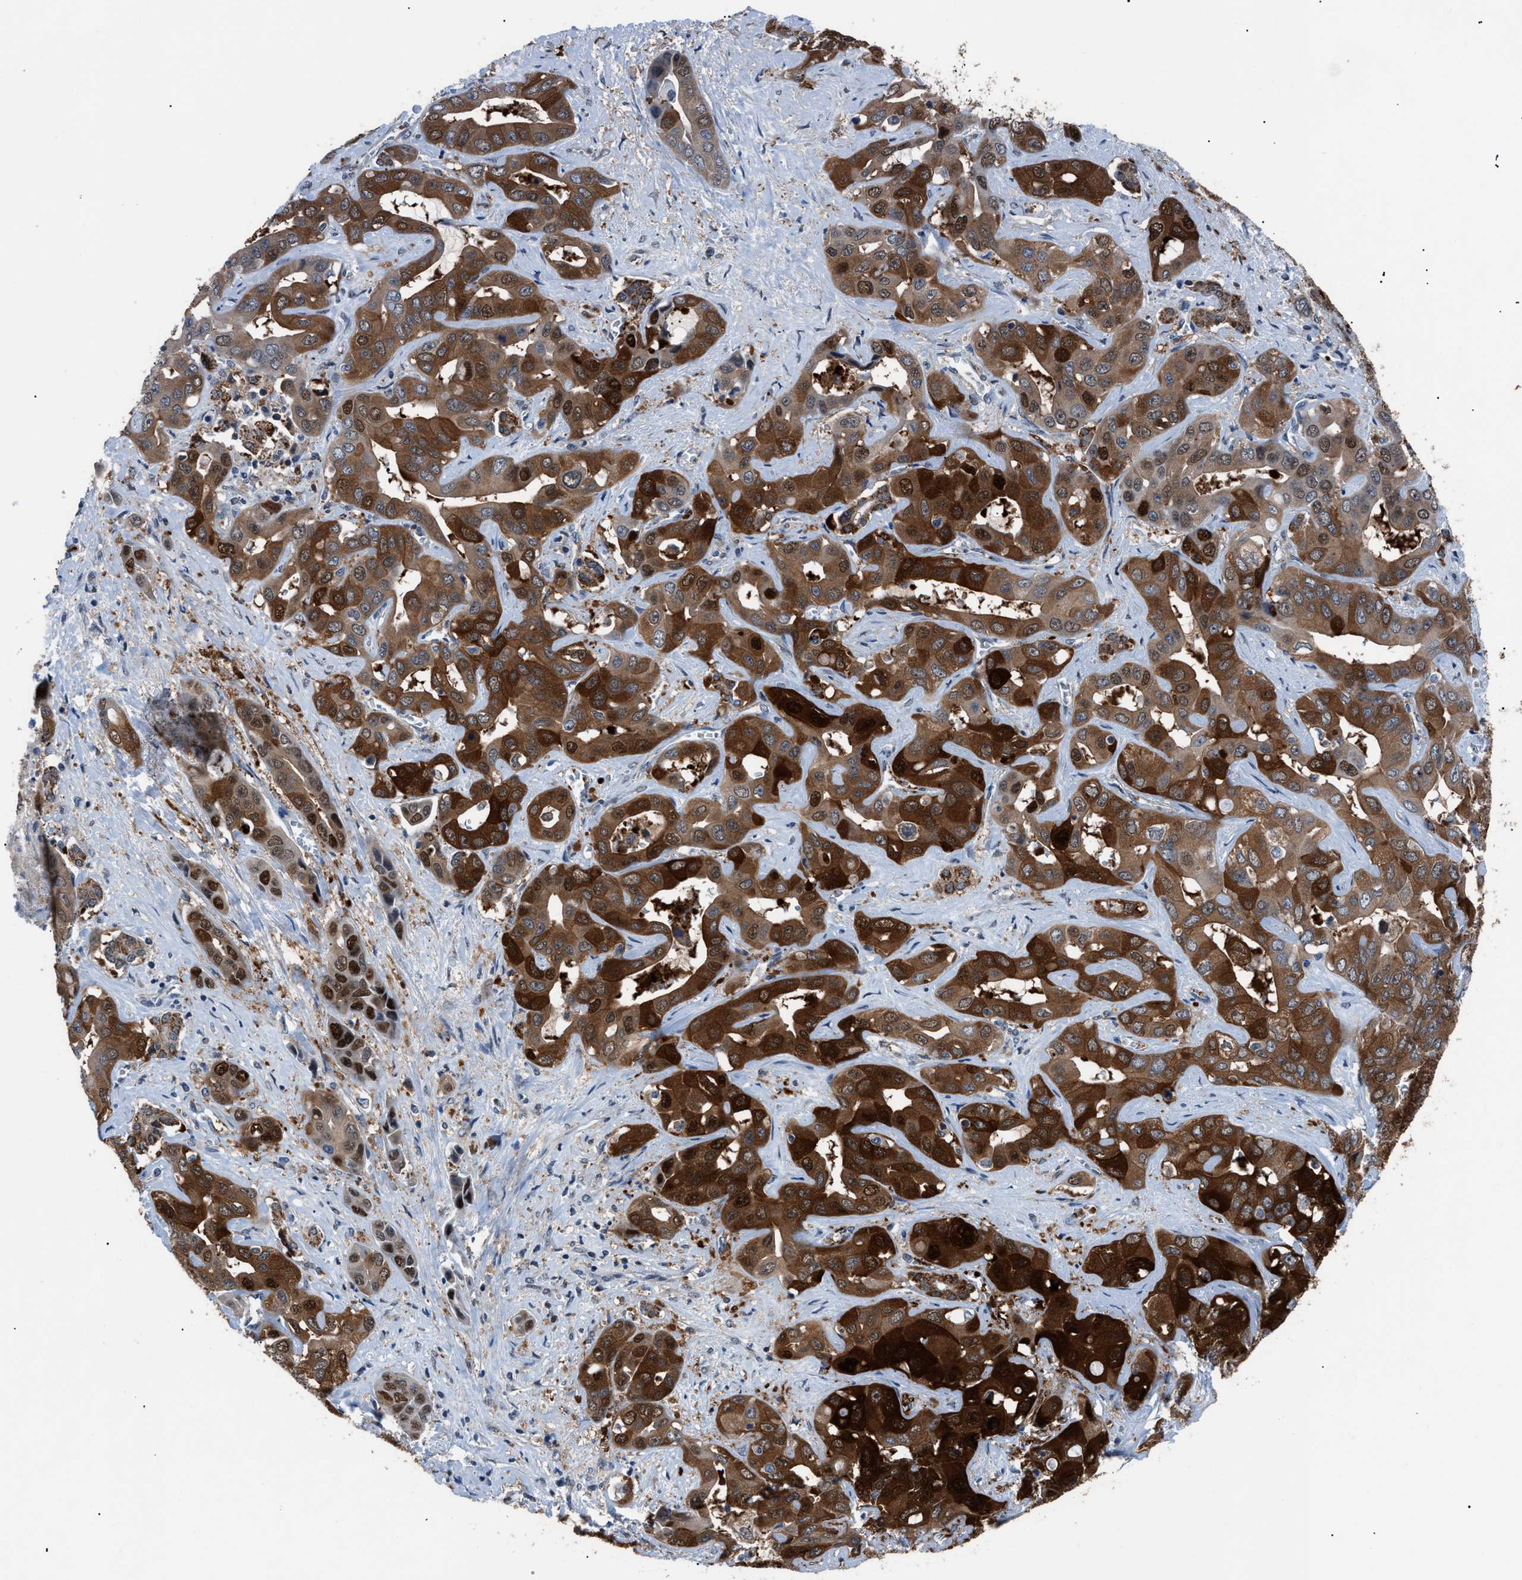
{"staining": {"intensity": "strong", "quantity": ">75%", "location": "cytoplasmic/membranous,nuclear"}, "tissue": "liver cancer", "cell_type": "Tumor cells", "image_type": "cancer", "snomed": [{"axis": "morphology", "description": "Cholangiocarcinoma"}, {"axis": "topography", "description": "Liver"}], "caption": "Human liver cholangiocarcinoma stained with a brown dye shows strong cytoplasmic/membranous and nuclear positive staining in about >75% of tumor cells.", "gene": "TMEM45B", "patient": {"sex": "female", "age": 52}}